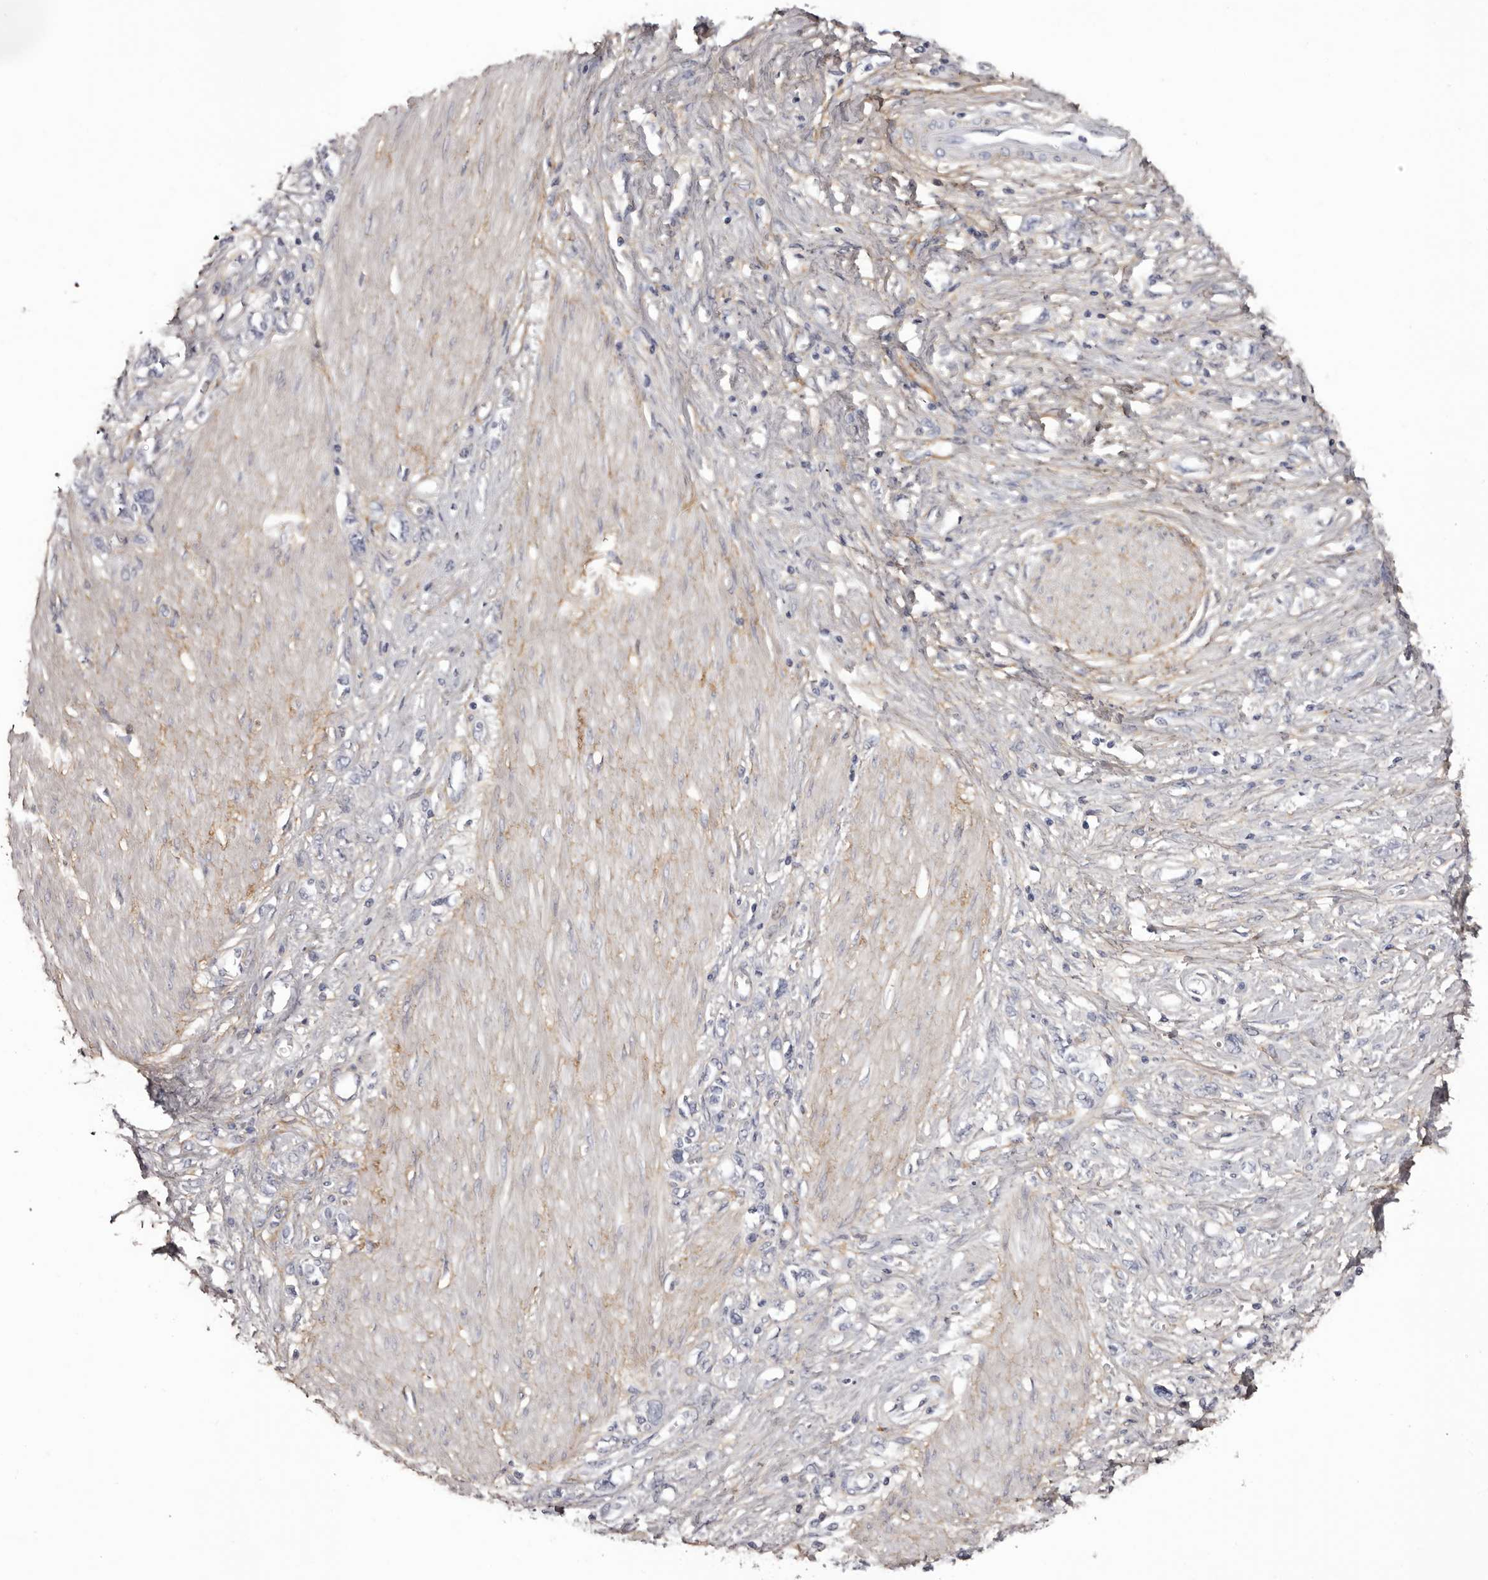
{"staining": {"intensity": "negative", "quantity": "none", "location": "none"}, "tissue": "stomach cancer", "cell_type": "Tumor cells", "image_type": "cancer", "snomed": [{"axis": "morphology", "description": "Adenocarcinoma, NOS"}, {"axis": "topography", "description": "Stomach"}], "caption": "High magnification brightfield microscopy of adenocarcinoma (stomach) stained with DAB (brown) and counterstained with hematoxylin (blue): tumor cells show no significant expression.", "gene": "COL6A1", "patient": {"sex": "female", "age": 76}}